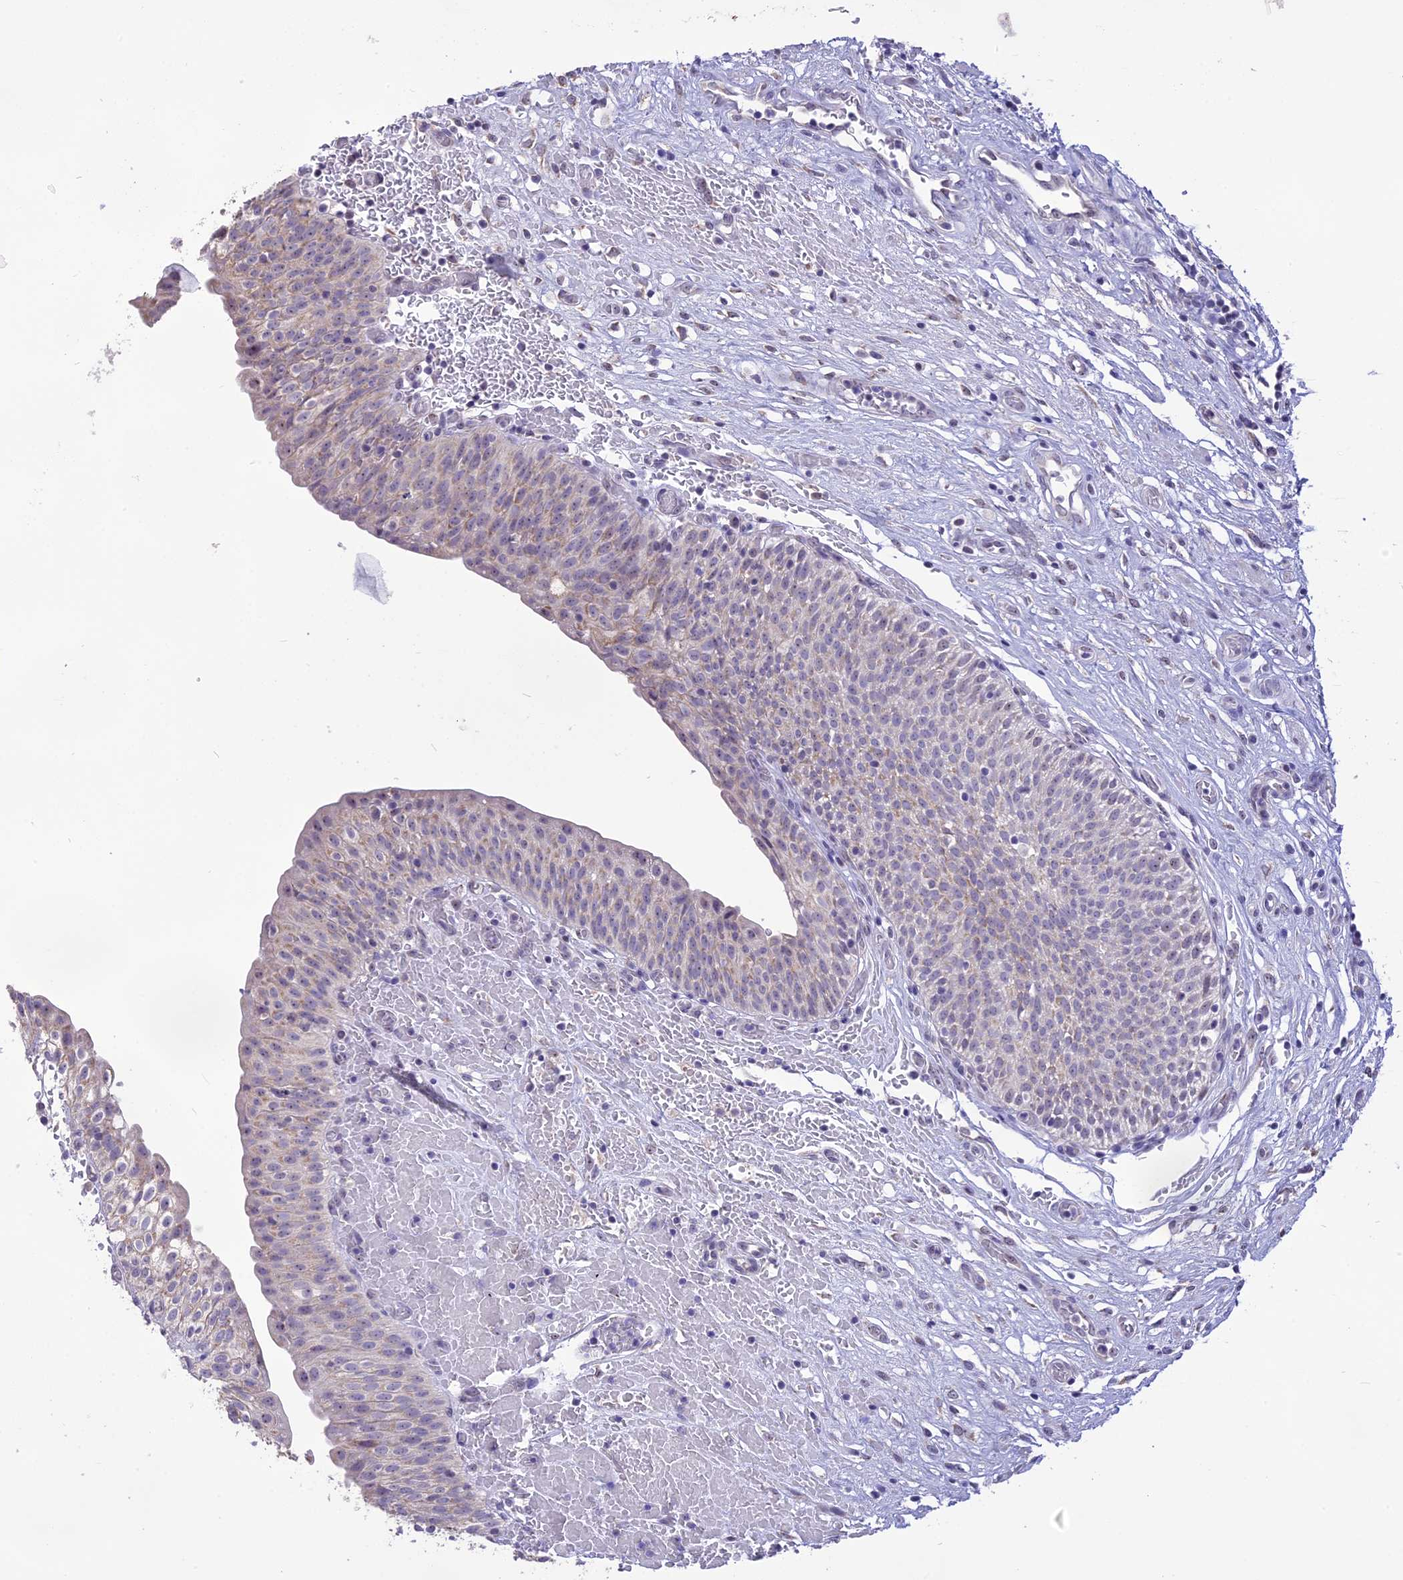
{"staining": {"intensity": "weak", "quantity": "25%-75%", "location": "cytoplasmic/membranous,nuclear"}, "tissue": "urinary bladder", "cell_type": "Urothelial cells", "image_type": "normal", "snomed": [{"axis": "morphology", "description": "Normal tissue, NOS"}, {"axis": "topography", "description": "Urinary bladder"}], "caption": "Immunohistochemical staining of unremarkable urinary bladder demonstrates weak cytoplasmic/membranous,nuclear protein staining in approximately 25%-75% of urothelial cells.", "gene": "CMSS1", "patient": {"sex": "male", "age": 55}}